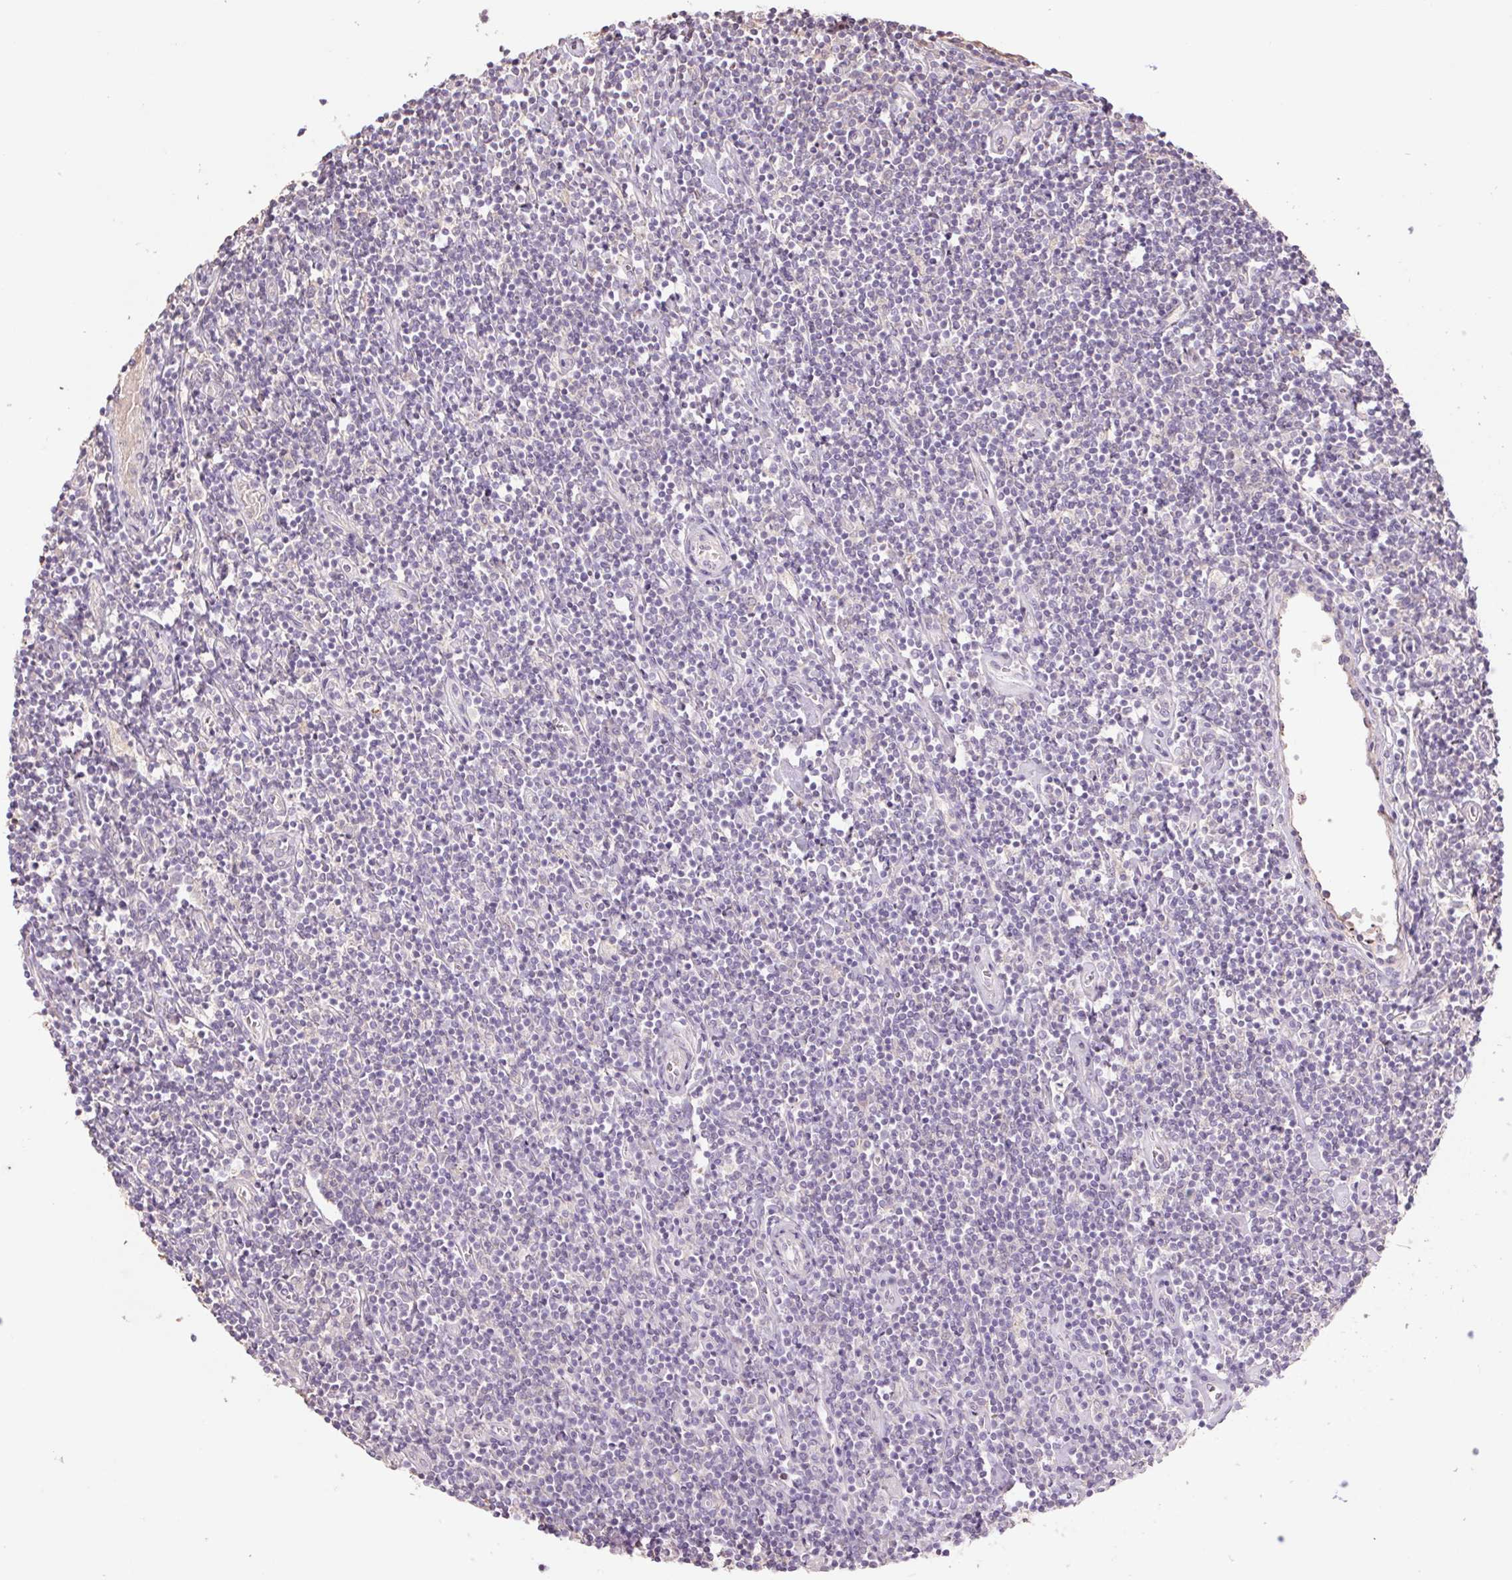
{"staining": {"intensity": "negative", "quantity": "none", "location": "none"}, "tissue": "lymphoma", "cell_type": "Tumor cells", "image_type": "cancer", "snomed": [{"axis": "morphology", "description": "Hodgkin's disease, NOS"}, {"axis": "topography", "description": "Lymph node"}], "caption": "The immunohistochemistry (IHC) histopathology image has no significant expression in tumor cells of lymphoma tissue.", "gene": "GRM2", "patient": {"sex": "male", "age": 40}}